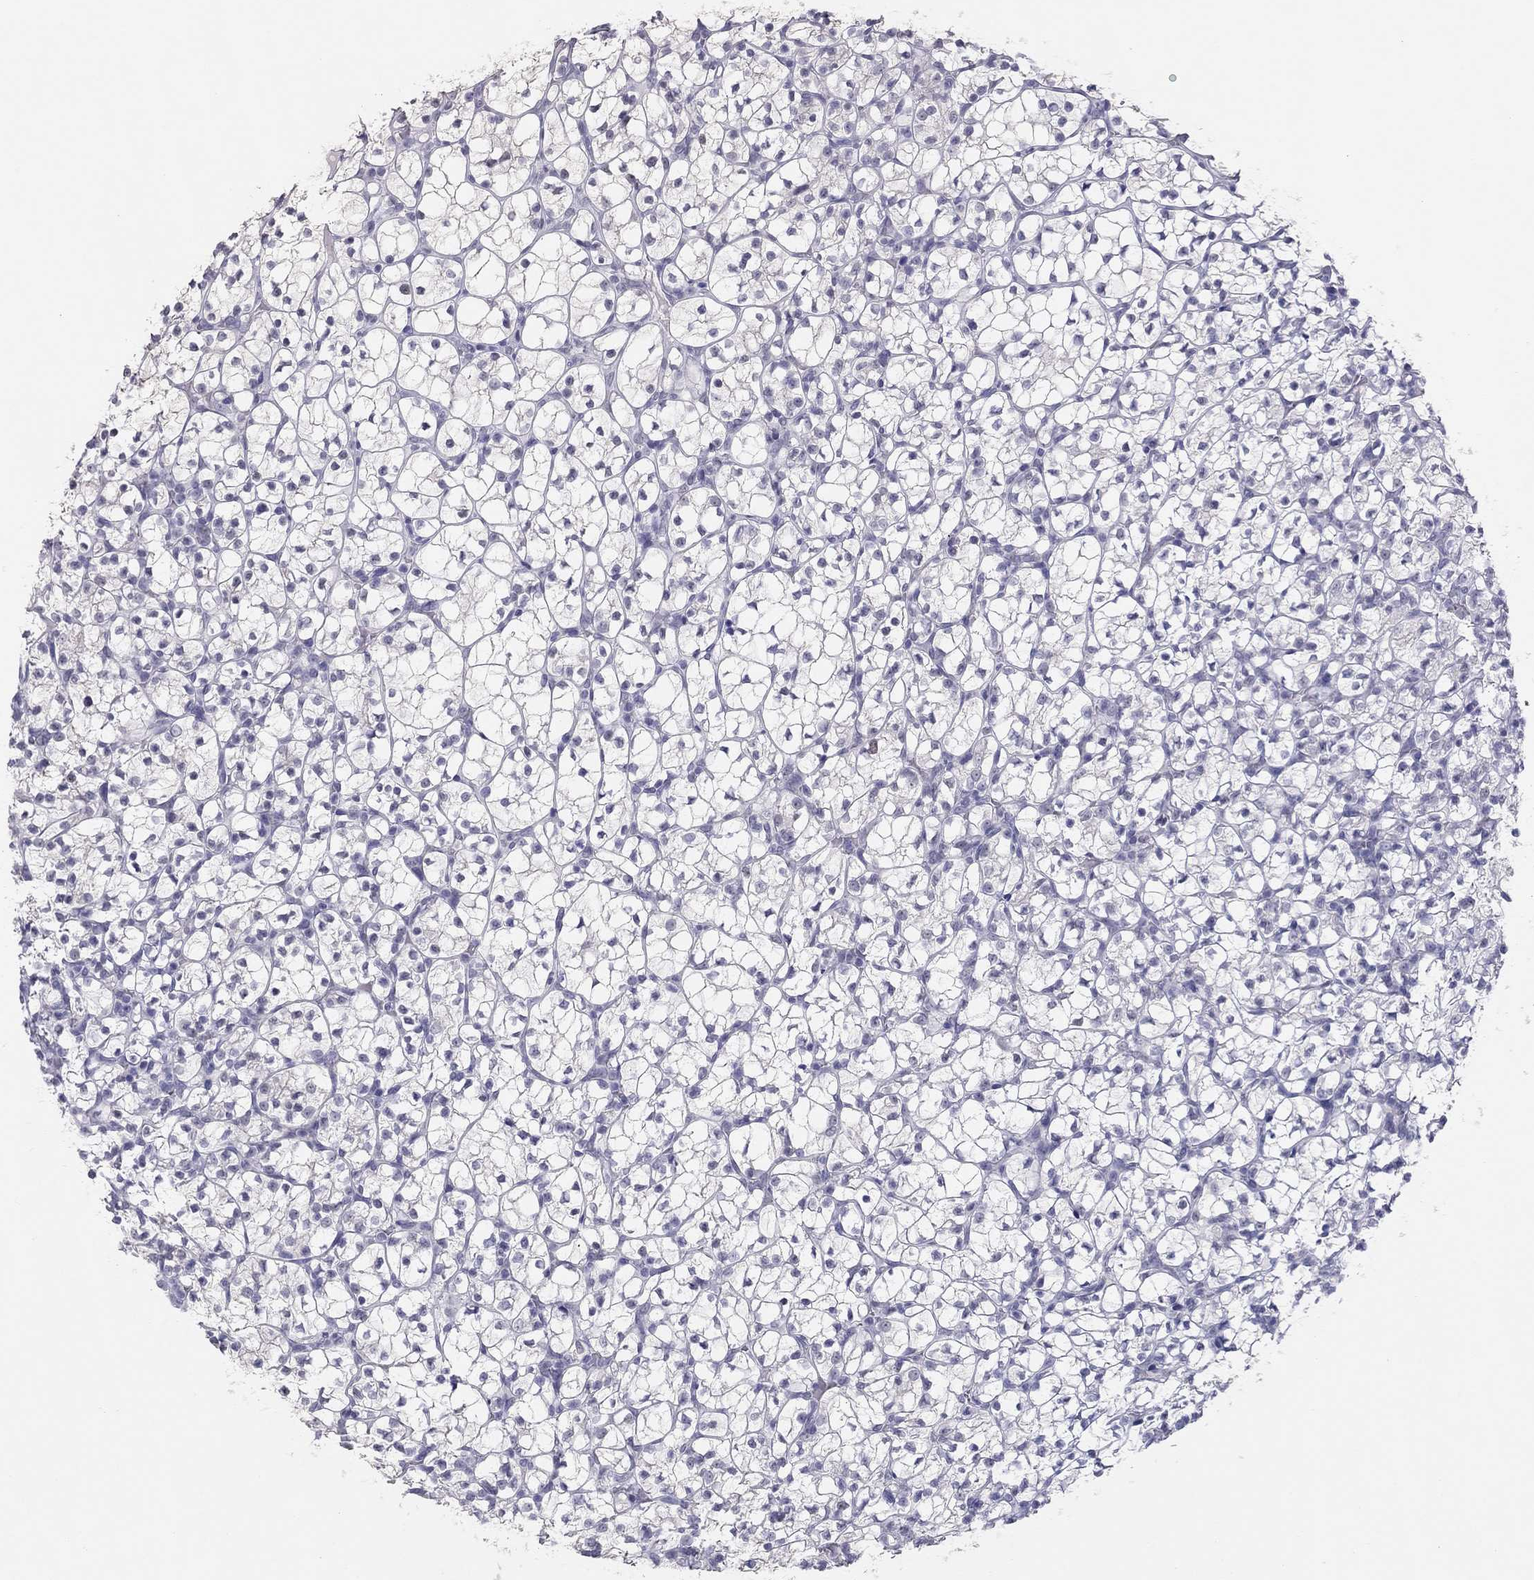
{"staining": {"intensity": "negative", "quantity": "none", "location": "none"}, "tissue": "renal cancer", "cell_type": "Tumor cells", "image_type": "cancer", "snomed": [{"axis": "morphology", "description": "Adenocarcinoma, NOS"}, {"axis": "topography", "description": "Kidney"}], "caption": "High magnification brightfield microscopy of renal cancer (adenocarcinoma) stained with DAB (3,3'-diaminobenzidine) (brown) and counterstained with hematoxylin (blue): tumor cells show no significant staining. (DAB (3,3'-diaminobenzidine) IHC visualized using brightfield microscopy, high magnification).", "gene": "PHOX2A", "patient": {"sex": "female", "age": 89}}